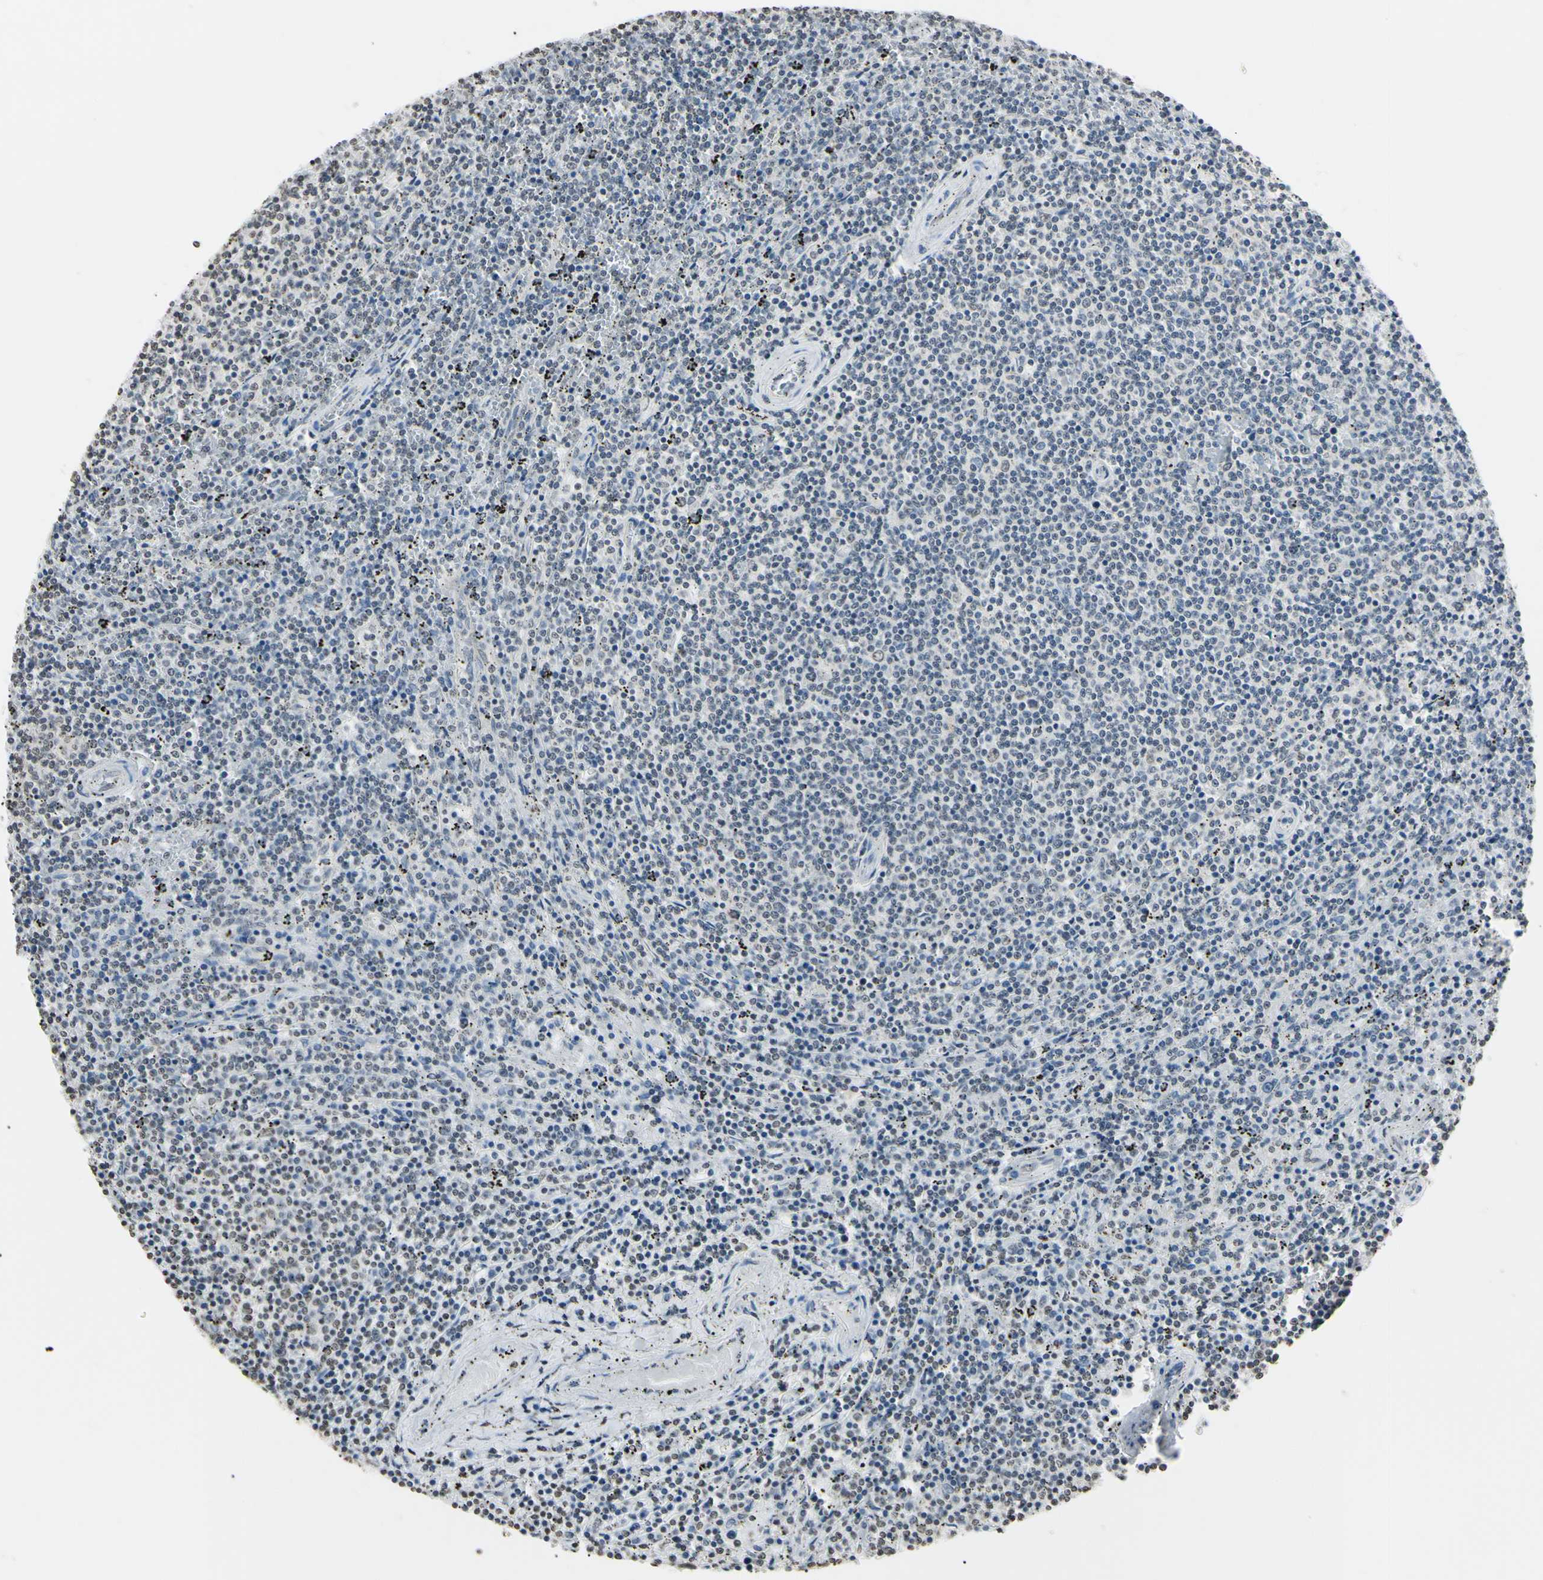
{"staining": {"intensity": "weak", "quantity": "<25%", "location": "nuclear"}, "tissue": "lymphoma", "cell_type": "Tumor cells", "image_type": "cancer", "snomed": [{"axis": "morphology", "description": "Malignant lymphoma, non-Hodgkin's type, Low grade"}, {"axis": "topography", "description": "Spleen"}], "caption": "Tumor cells show no significant protein staining in low-grade malignant lymphoma, non-Hodgkin's type.", "gene": "CDC45", "patient": {"sex": "female", "age": 50}}